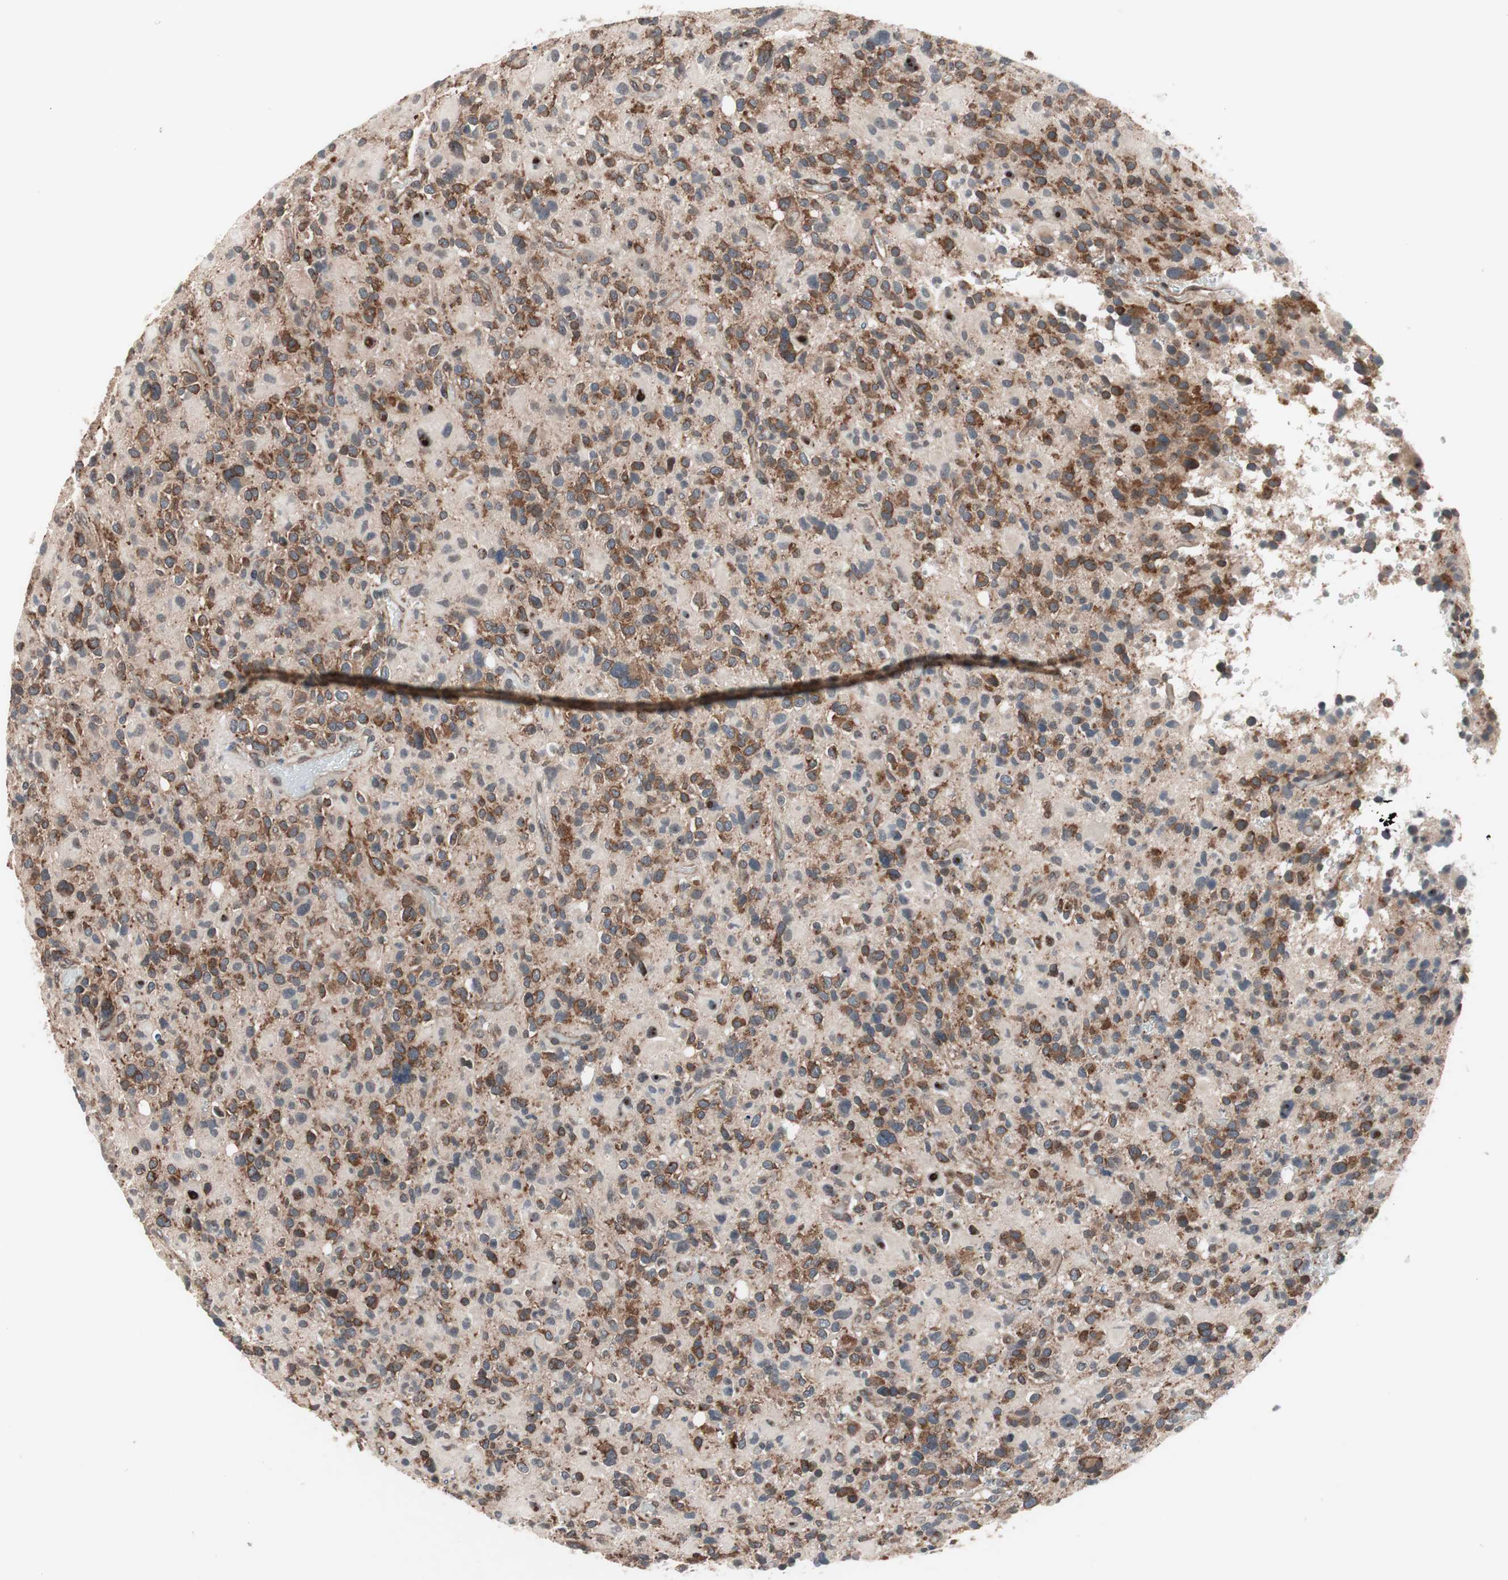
{"staining": {"intensity": "moderate", "quantity": "25%-75%", "location": "cytoplasmic/membranous"}, "tissue": "glioma", "cell_type": "Tumor cells", "image_type": "cancer", "snomed": [{"axis": "morphology", "description": "Glioma, malignant, High grade"}, {"axis": "topography", "description": "Brain"}], "caption": "Immunohistochemical staining of human glioma reveals medium levels of moderate cytoplasmic/membranous protein expression in approximately 25%-75% of tumor cells.", "gene": "IRS1", "patient": {"sex": "male", "age": 48}}